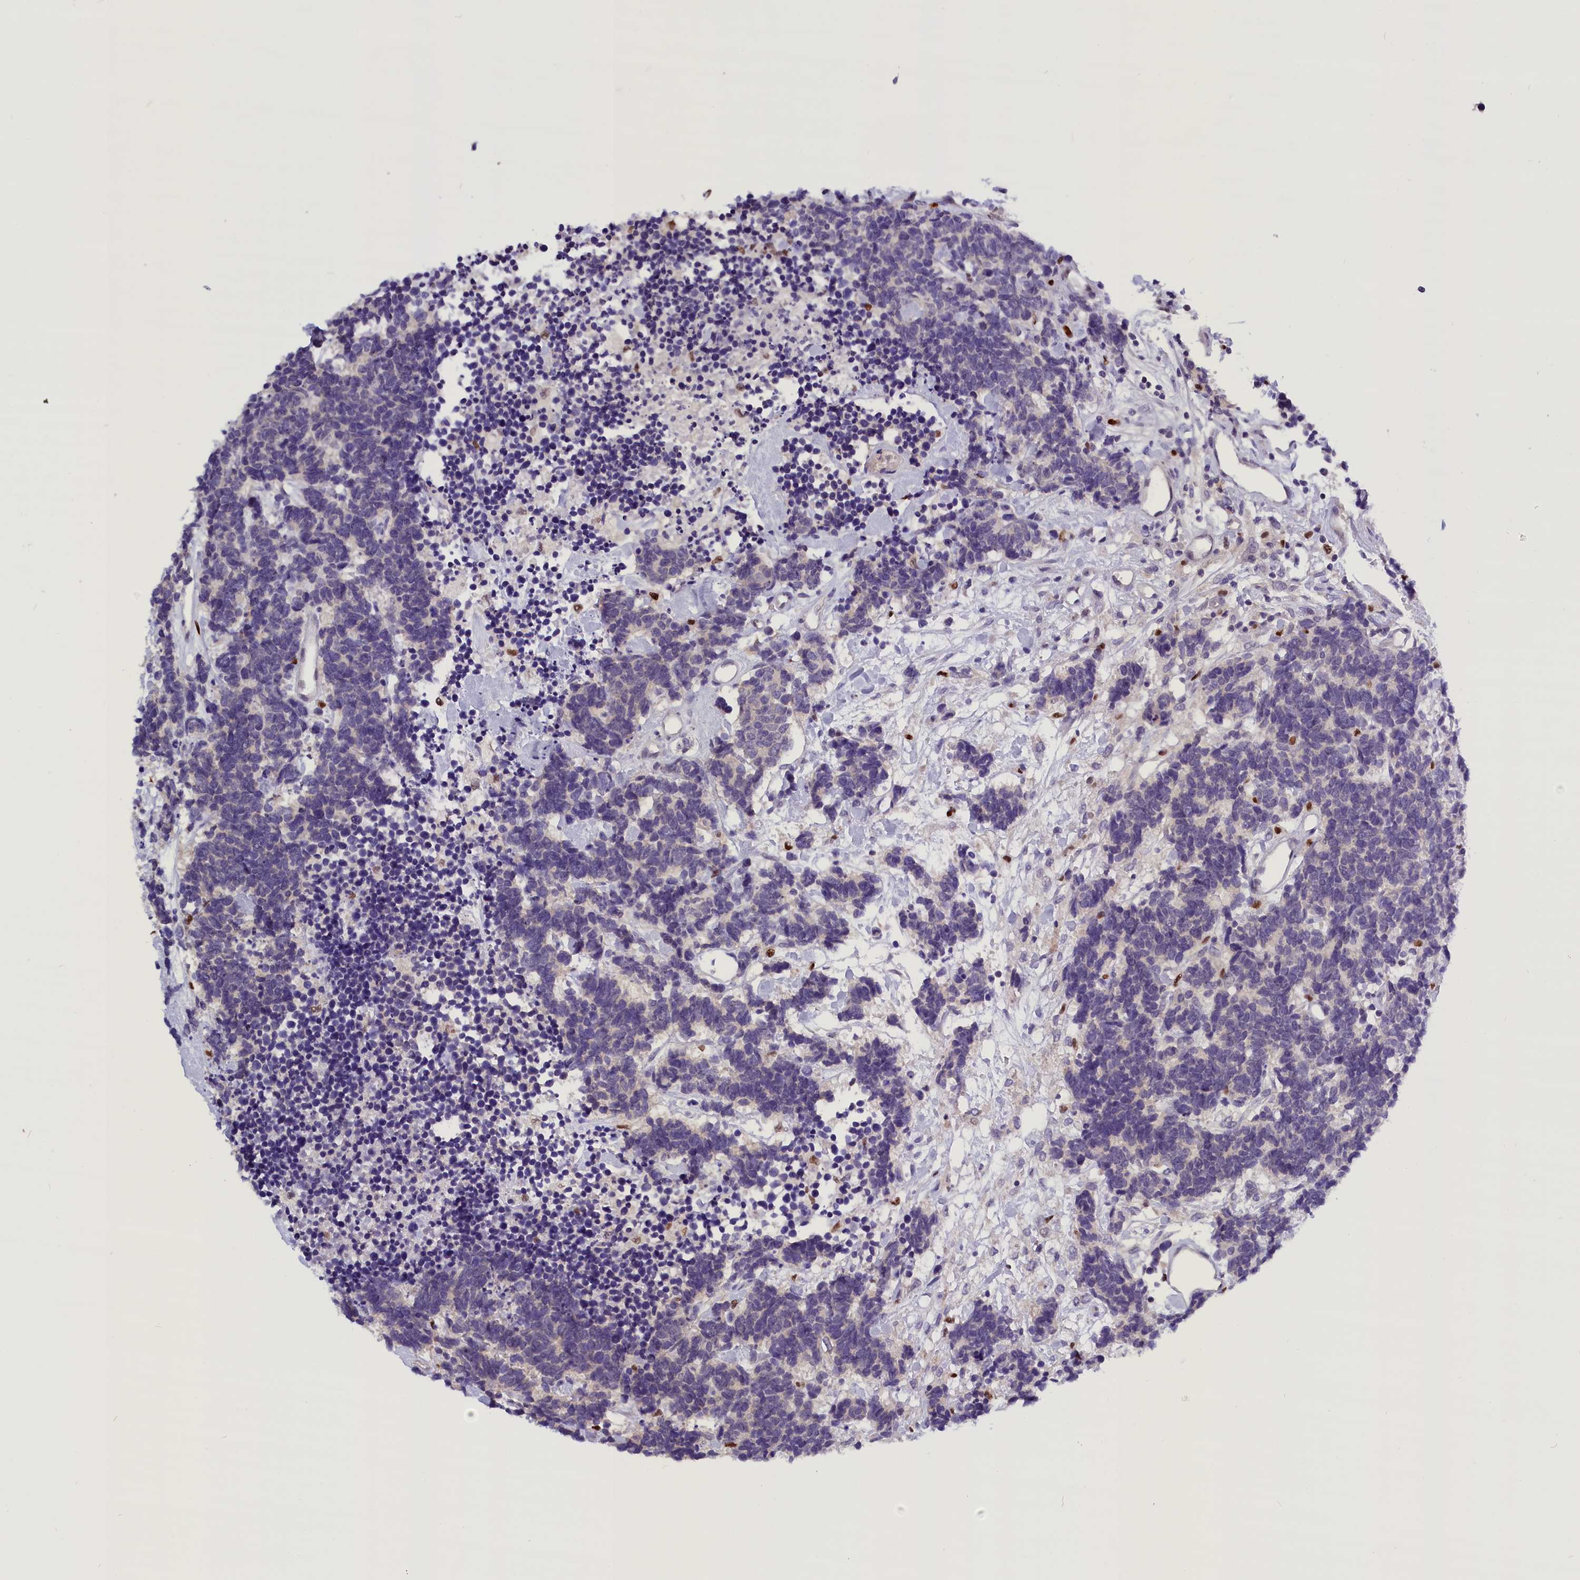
{"staining": {"intensity": "negative", "quantity": "none", "location": "none"}, "tissue": "carcinoid", "cell_type": "Tumor cells", "image_type": "cancer", "snomed": [{"axis": "morphology", "description": "Carcinoma, NOS"}, {"axis": "morphology", "description": "Carcinoid, malignant, NOS"}, {"axis": "topography", "description": "Urinary bladder"}], "caption": "A photomicrograph of human carcinoid is negative for staining in tumor cells.", "gene": "BTBD9", "patient": {"sex": "male", "age": 57}}